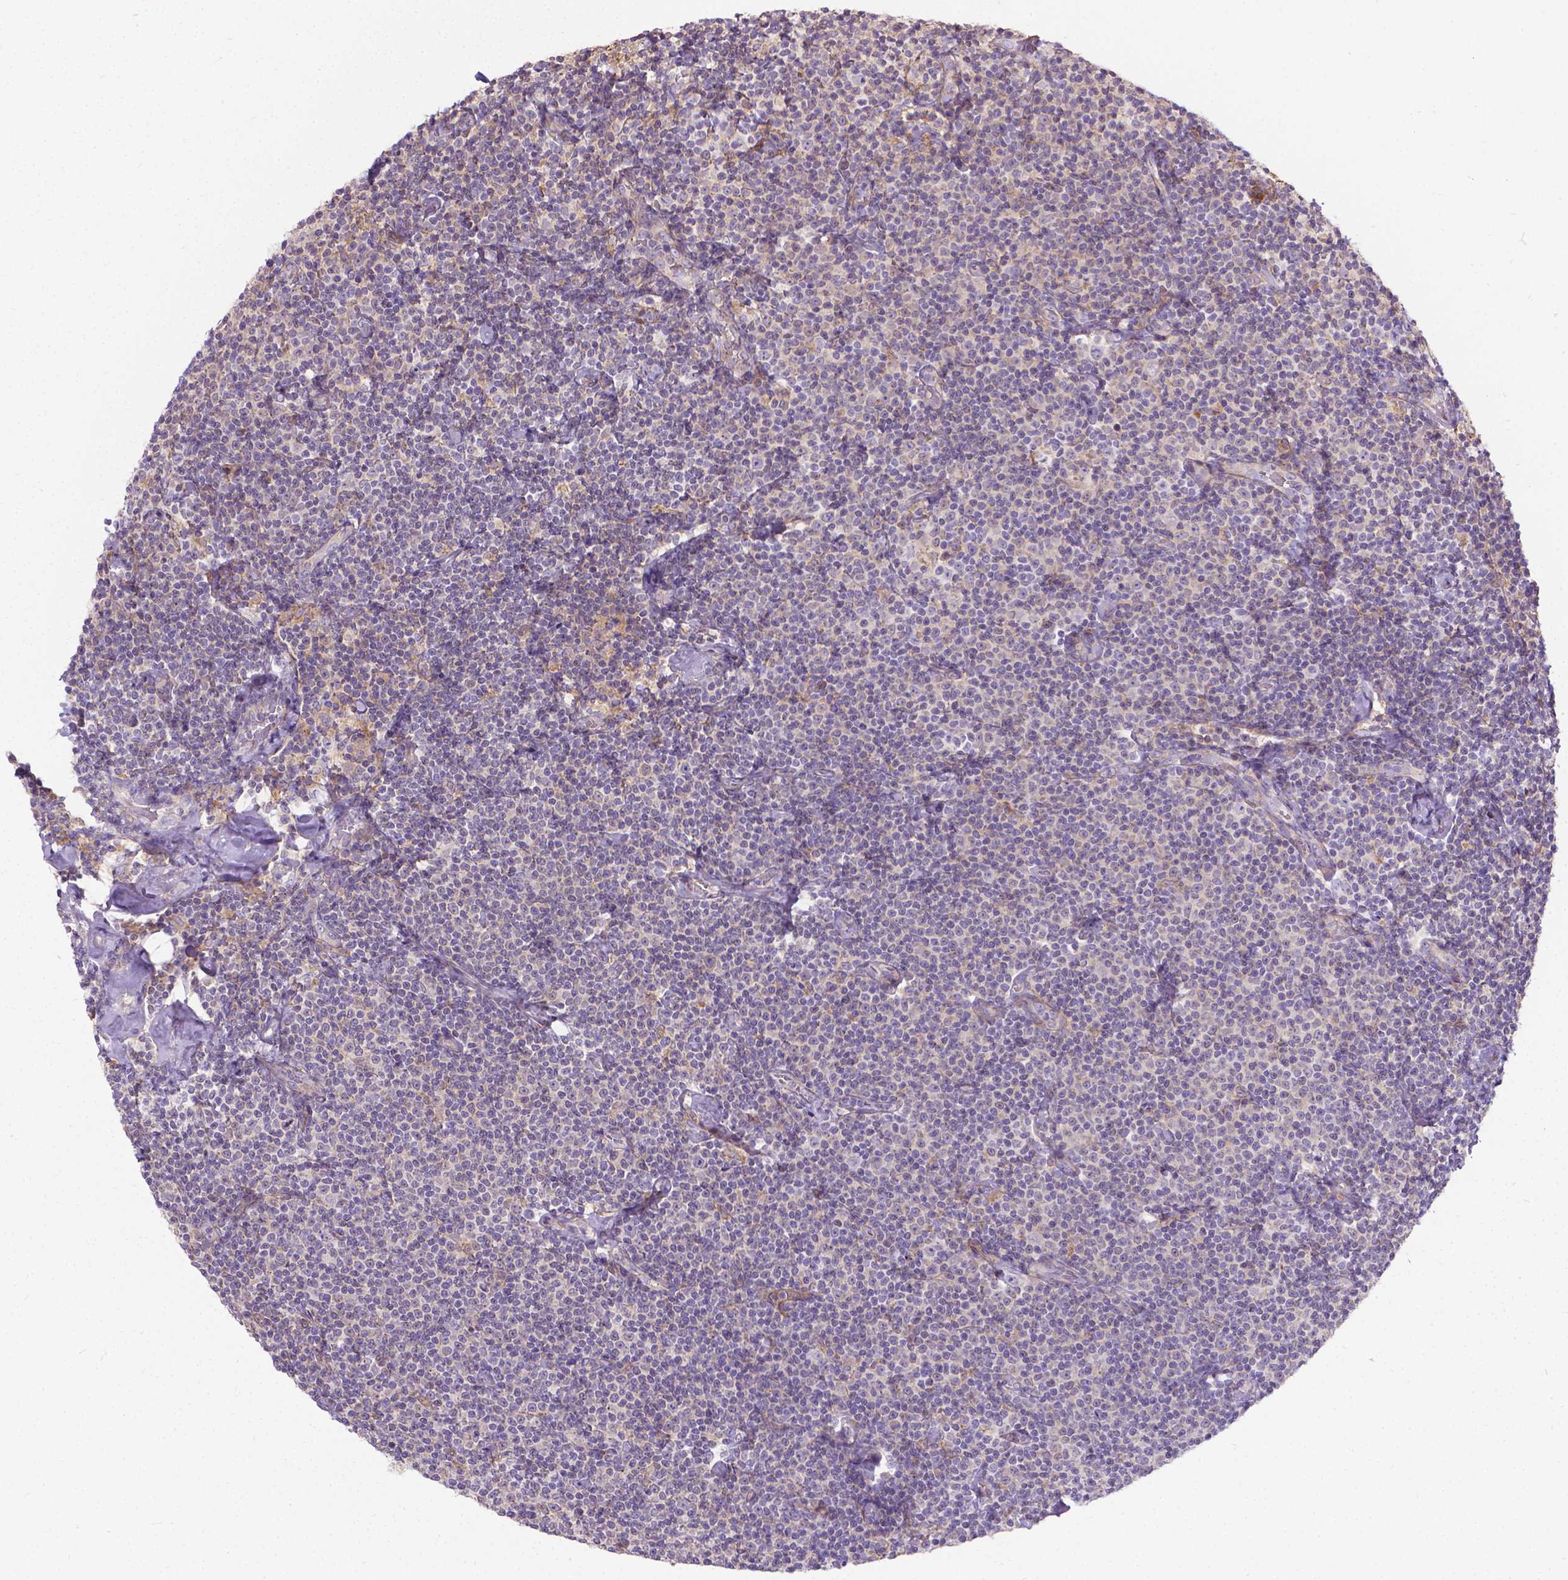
{"staining": {"intensity": "negative", "quantity": "none", "location": "none"}, "tissue": "lymphoma", "cell_type": "Tumor cells", "image_type": "cancer", "snomed": [{"axis": "morphology", "description": "Malignant lymphoma, non-Hodgkin's type, Low grade"}, {"axis": "topography", "description": "Lymph node"}], "caption": "An IHC photomicrograph of lymphoma is shown. There is no staining in tumor cells of lymphoma.", "gene": "CFAP299", "patient": {"sex": "male", "age": 81}}